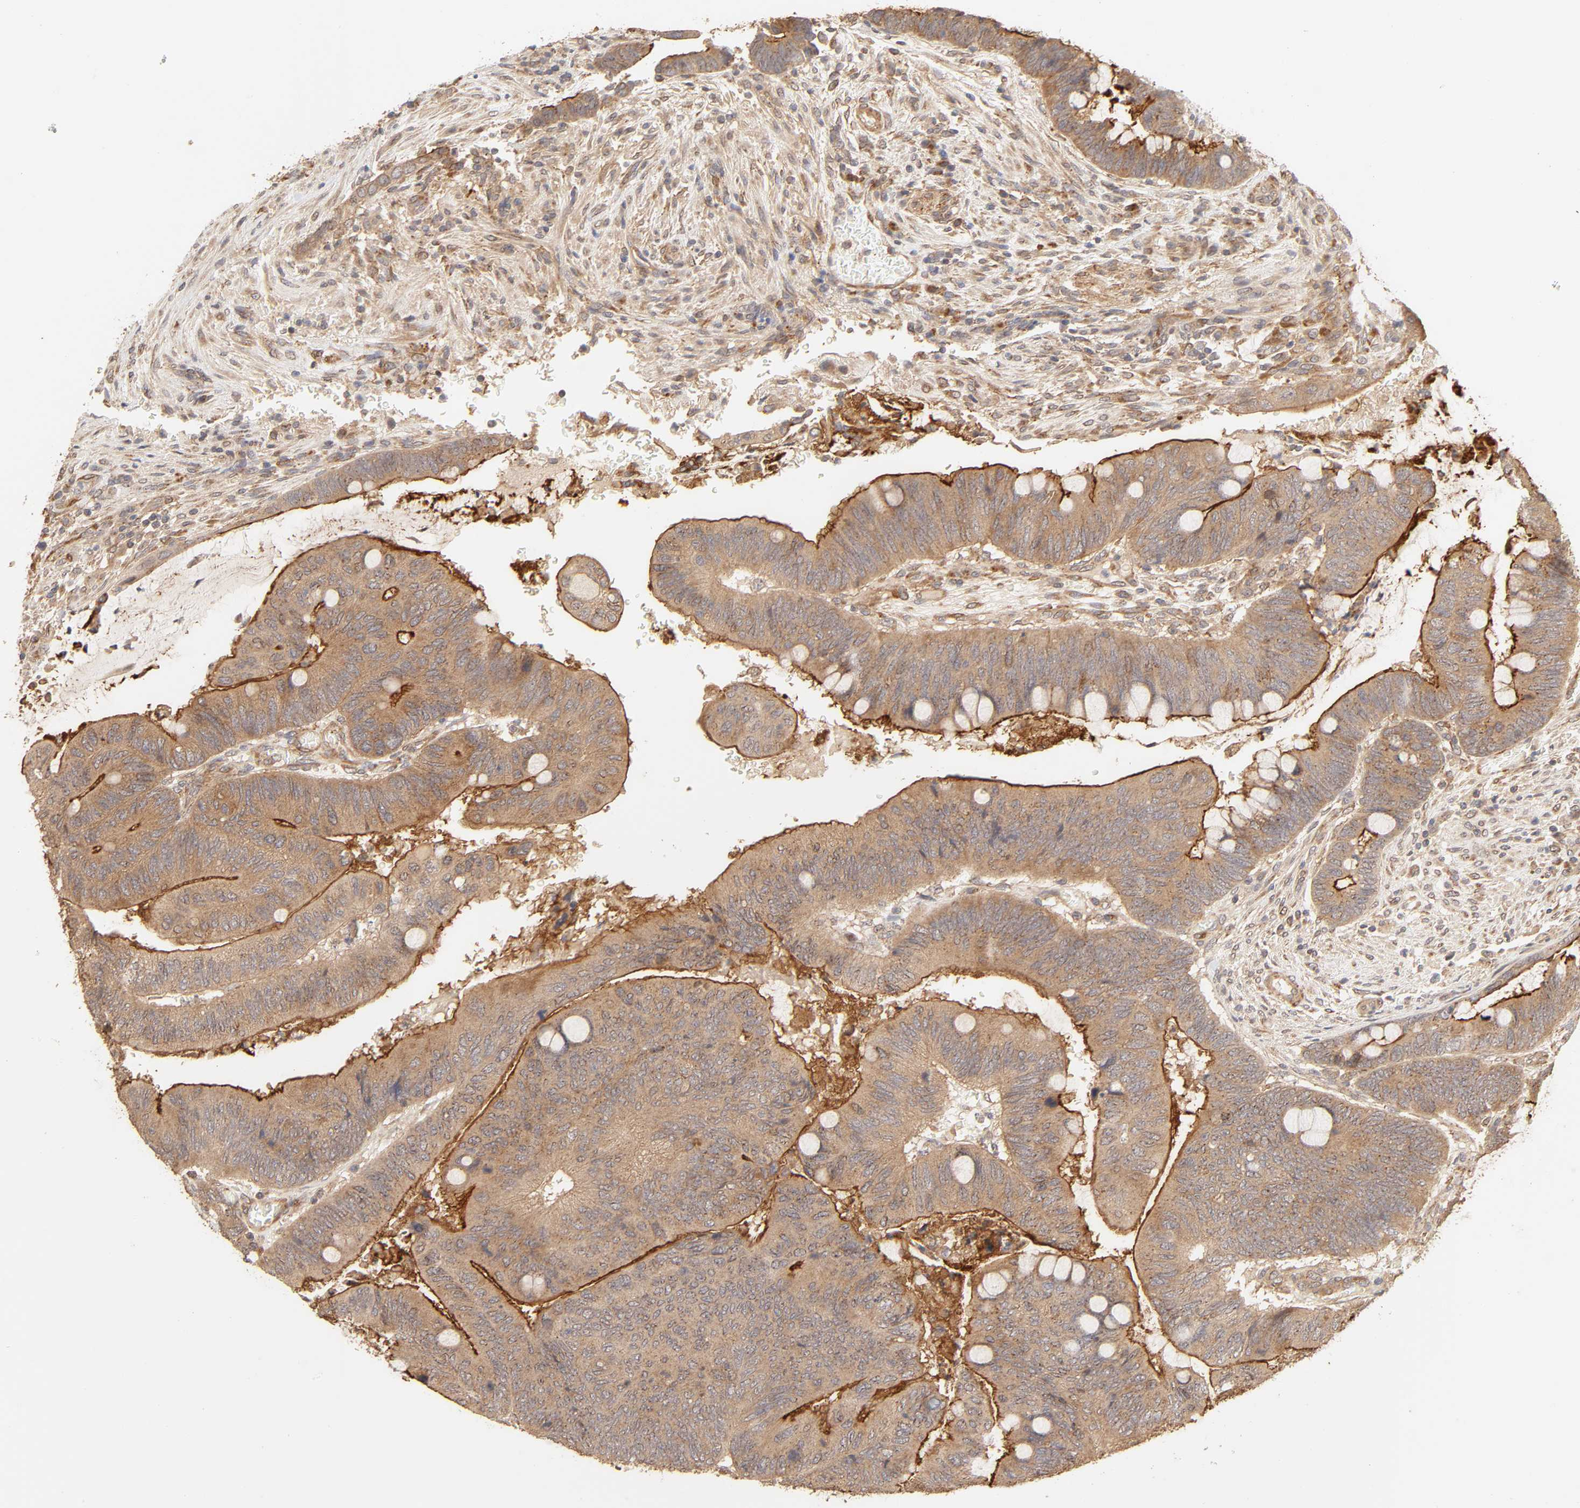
{"staining": {"intensity": "strong", "quantity": ">75%", "location": "cytoplasmic/membranous"}, "tissue": "colorectal cancer", "cell_type": "Tumor cells", "image_type": "cancer", "snomed": [{"axis": "morphology", "description": "Normal tissue, NOS"}, {"axis": "morphology", "description": "Adenocarcinoma, NOS"}, {"axis": "topography", "description": "Rectum"}], "caption": "Immunohistochemistry (IHC) of adenocarcinoma (colorectal) exhibits high levels of strong cytoplasmic/membranous staining in approximately >75% of tumor cells. (DAB (3,3'-diaminobenzidine) = brown stain, brightfield microscopy at high magnification).", "gene": "EPS8", "patient": {"sex": "male", "age": 92}}